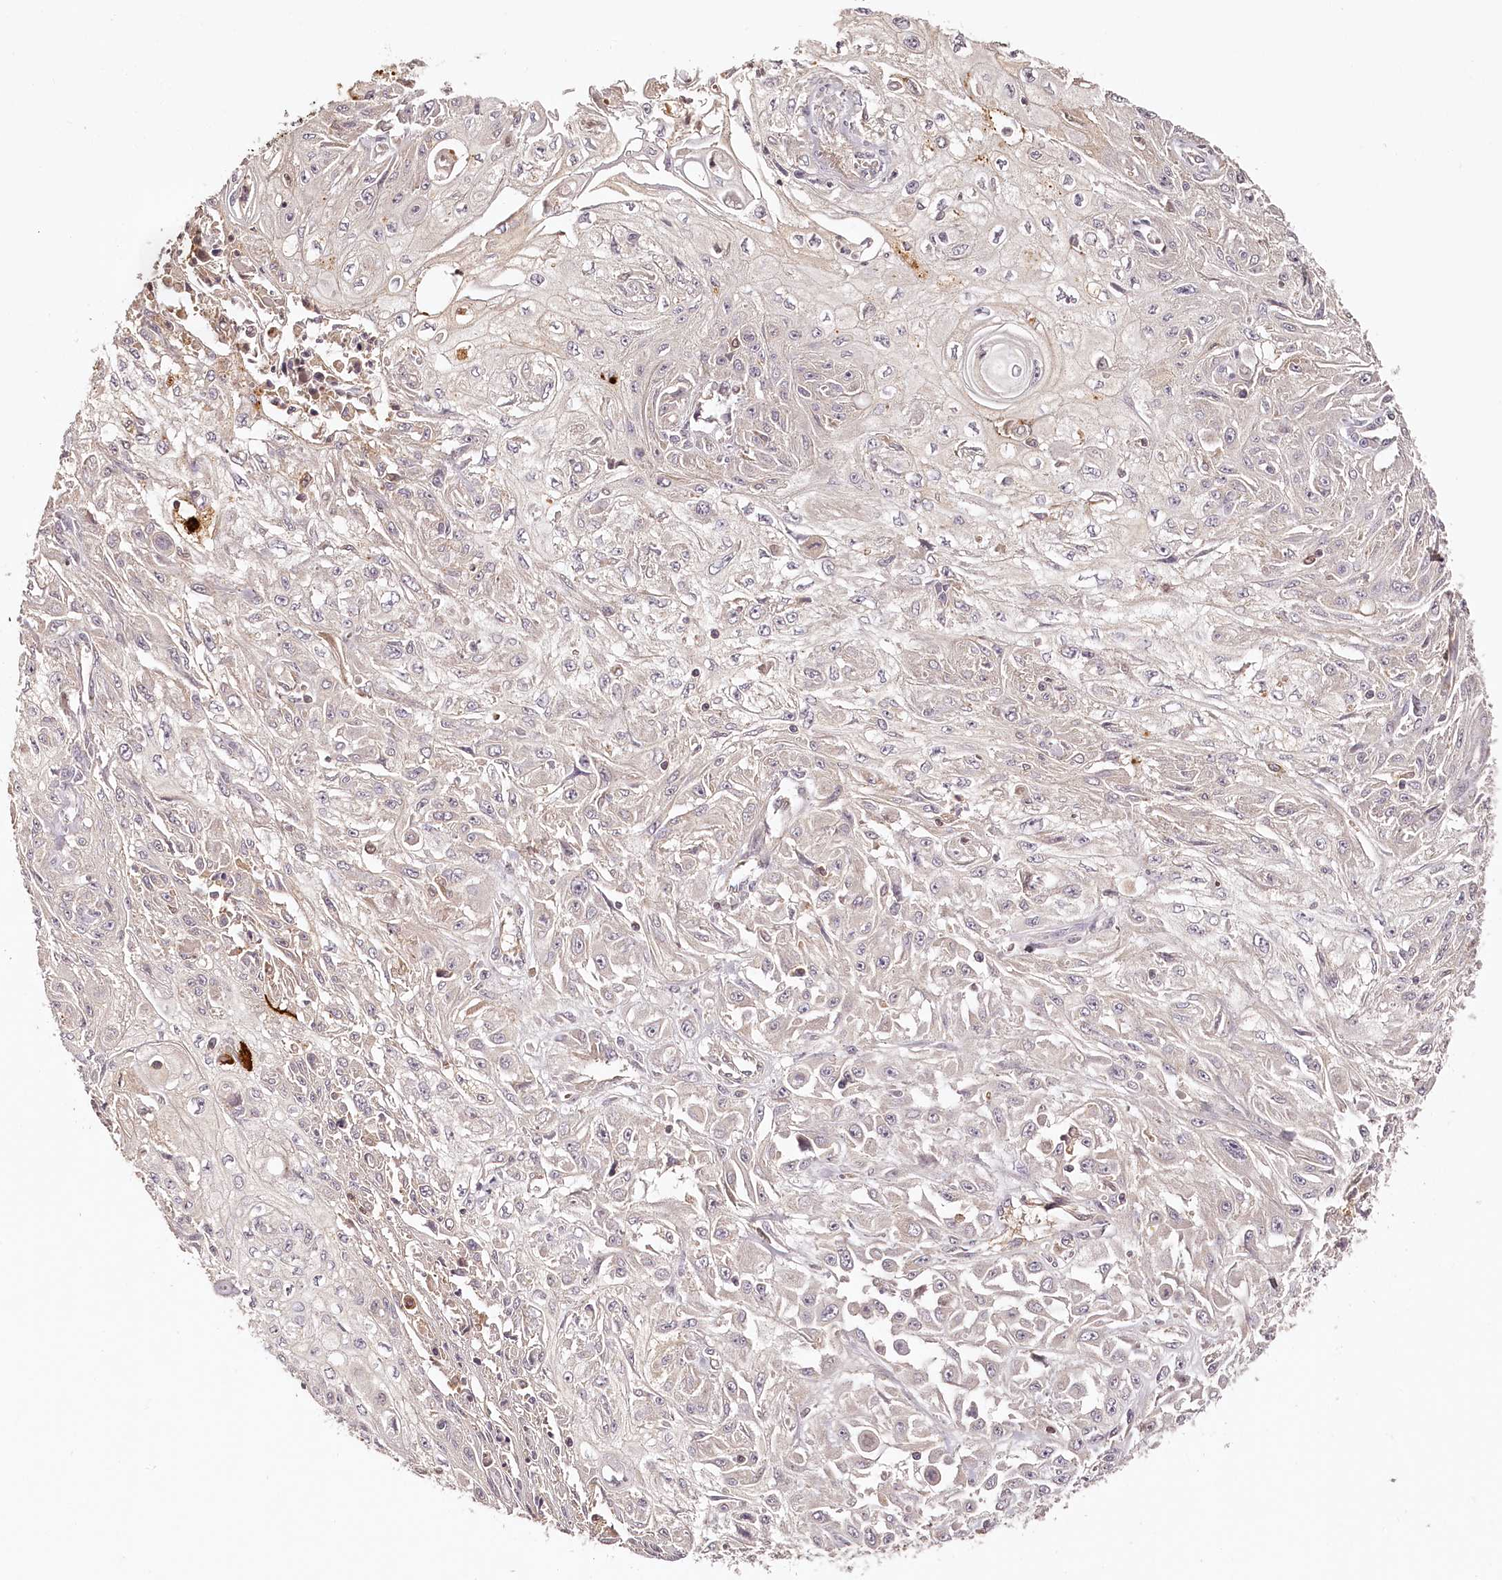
{"staining": {"intensity": "negative", "quantity": "none", "location": "none"}, "tissue": "skin cancer", "cell_type": "Tumor cells", "image_type": "cancer", "snomed": [{"axis": "morphology", "description": "Squamous cell carcinoma, NOS"}, {"axis": "morphology", "description": "Squamous cell carcinoma, metastatic, NOS"}, {"axis": "topography", "description": "Skin"}, {"axis": "topography", "description": "Lymph node"}], "caption": "Micrograph shows no significant protein positivity in tumor cells of skin metastatic squamous cell carcinoma.", "gene": "SYNGR1", "patient": {"sex": "male", "age": 75}}